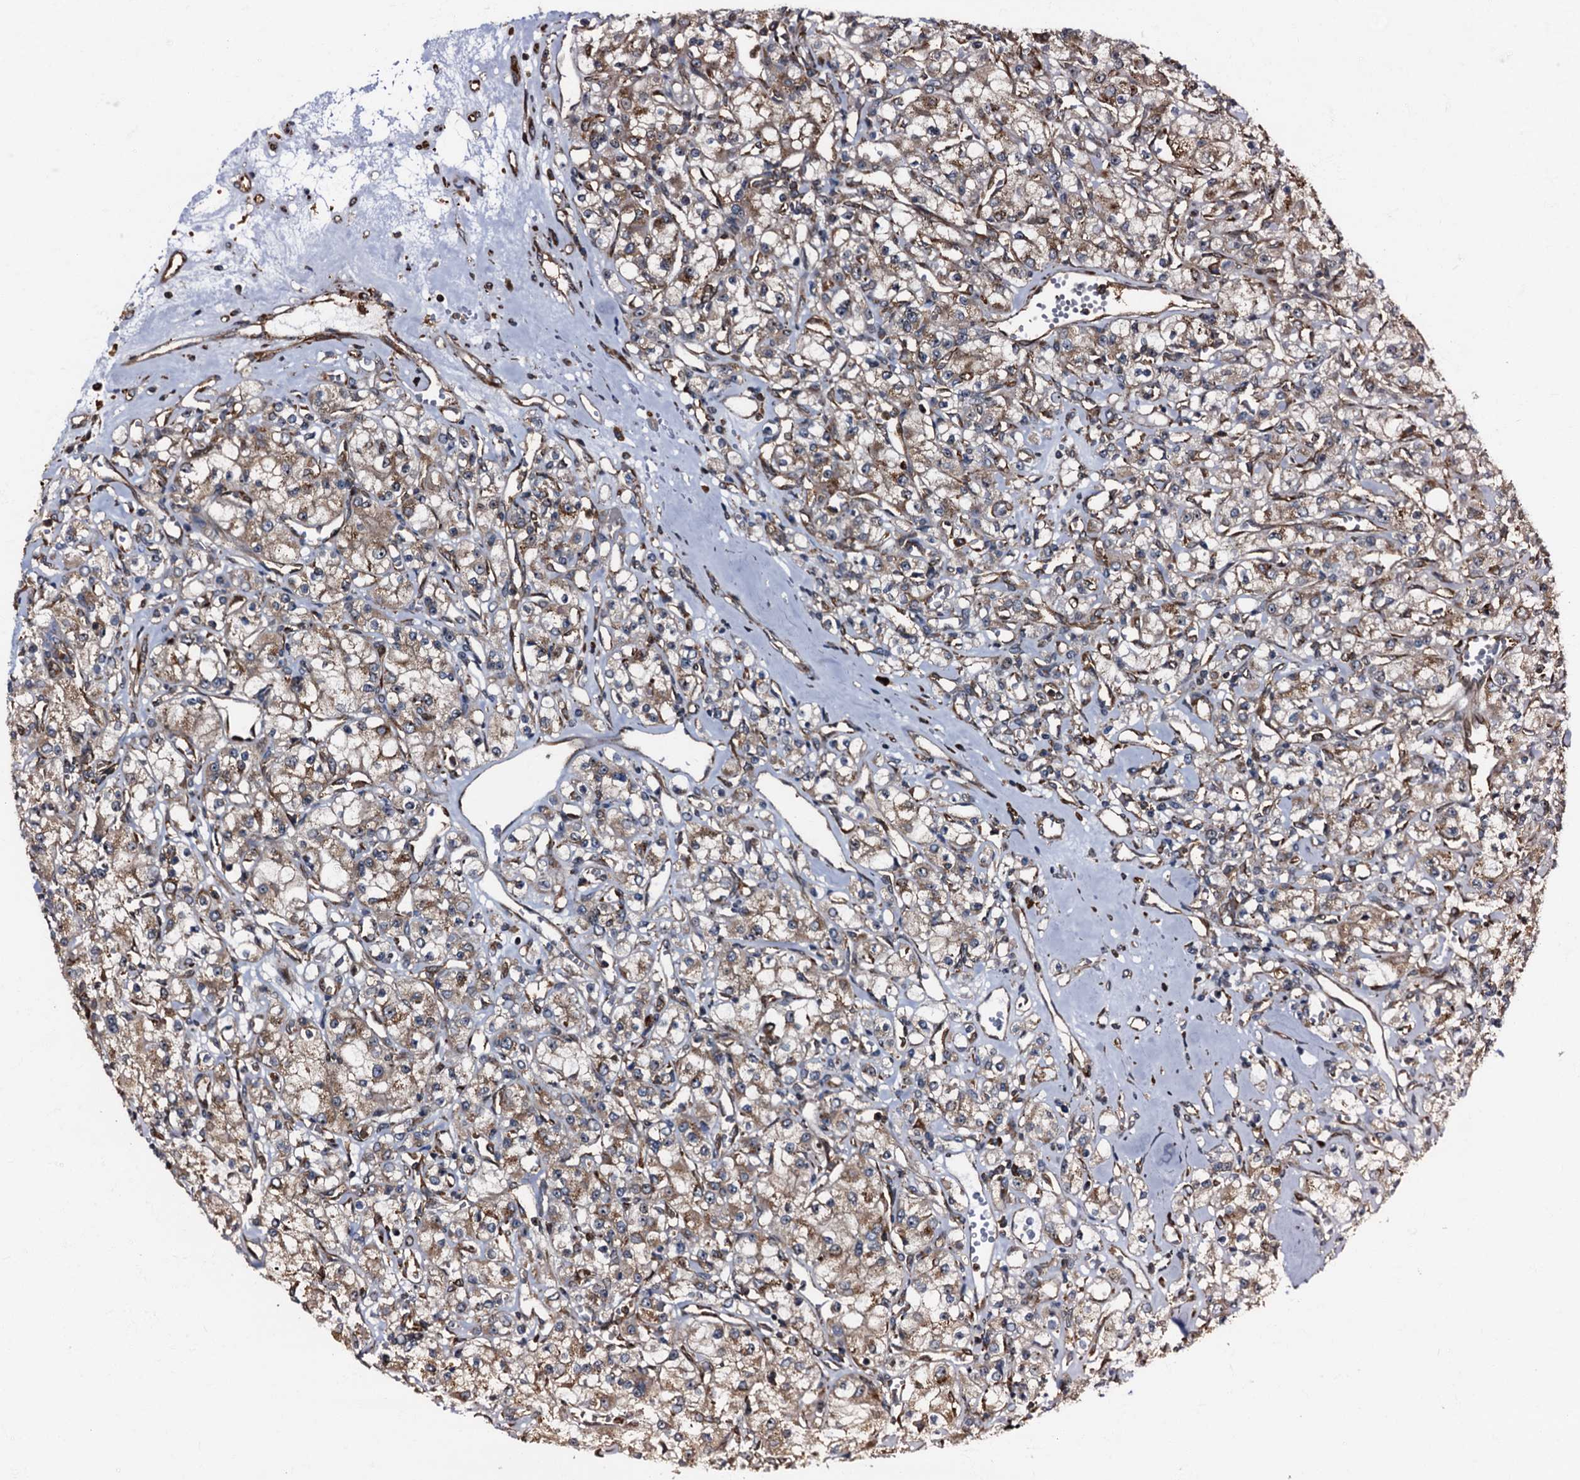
{"staining": {"intensity": "moderate", "quantity": "25%-75%", "location": "cytoplasmic/membranous"}, "tissue": "renal cancer", "cell_type": "Tumor cells", "image_type": "cancer", "snomed": [{"axis": "morphology", "description": "Adenocarcinoma, NOS"}, {"axis": "topography", "description": "Kidney"}], "caption": "A photomicrograph showing moderate cytoplasmic/membranous positivity in approximately 25%-75% of tumor cells in renal cancer, as visualized by brown immunohistochemical staining.", "gene": "ATP2C1", "patient": {"sex": "female", "age": 59}}